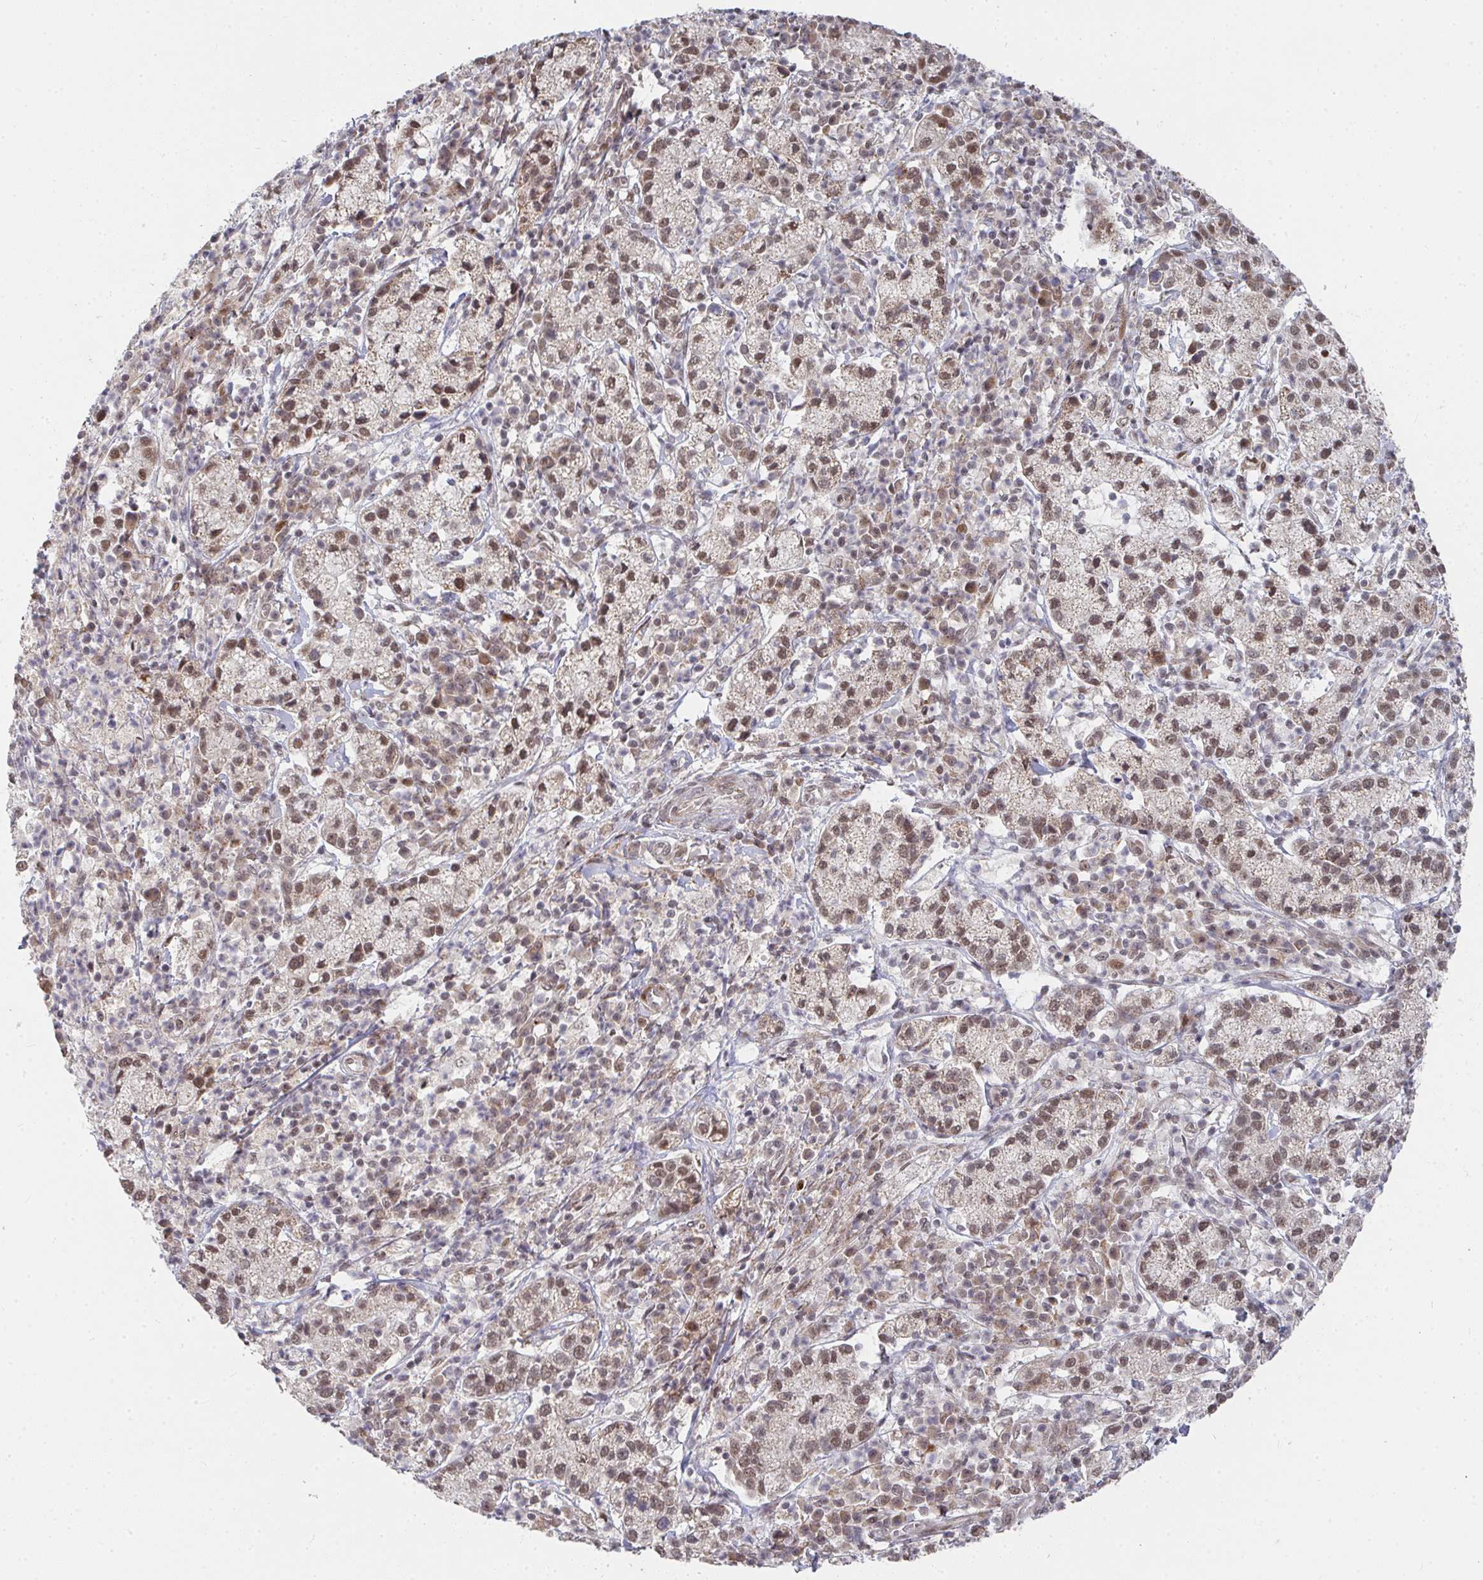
{"staining": {"intensity": "moderate", "quantity": ">75%", "location": "nuclear"}, "tissue": "cervical cancer", "cell_type": "Tumor cells", "image_type": "cancer", "snomed": [{"axis": "morphology", "description": "Normal tissue, NOS"}, {"axis": "morphology", "description": "Adenocarcinoma, NOS"}, {"axis": "topography", "description": "Cervix"}], "caption": "Tumor cells show medium levels of moderate nuclear positivity in approximately >75% of cells in cervical adenocarcinoma. (DAB (3,3'-diaminobenzidine) IHC with brightfield microscopy, high magnification).", "gene": "RBBP5", "patient": {"sex": "female", "age": 44}}